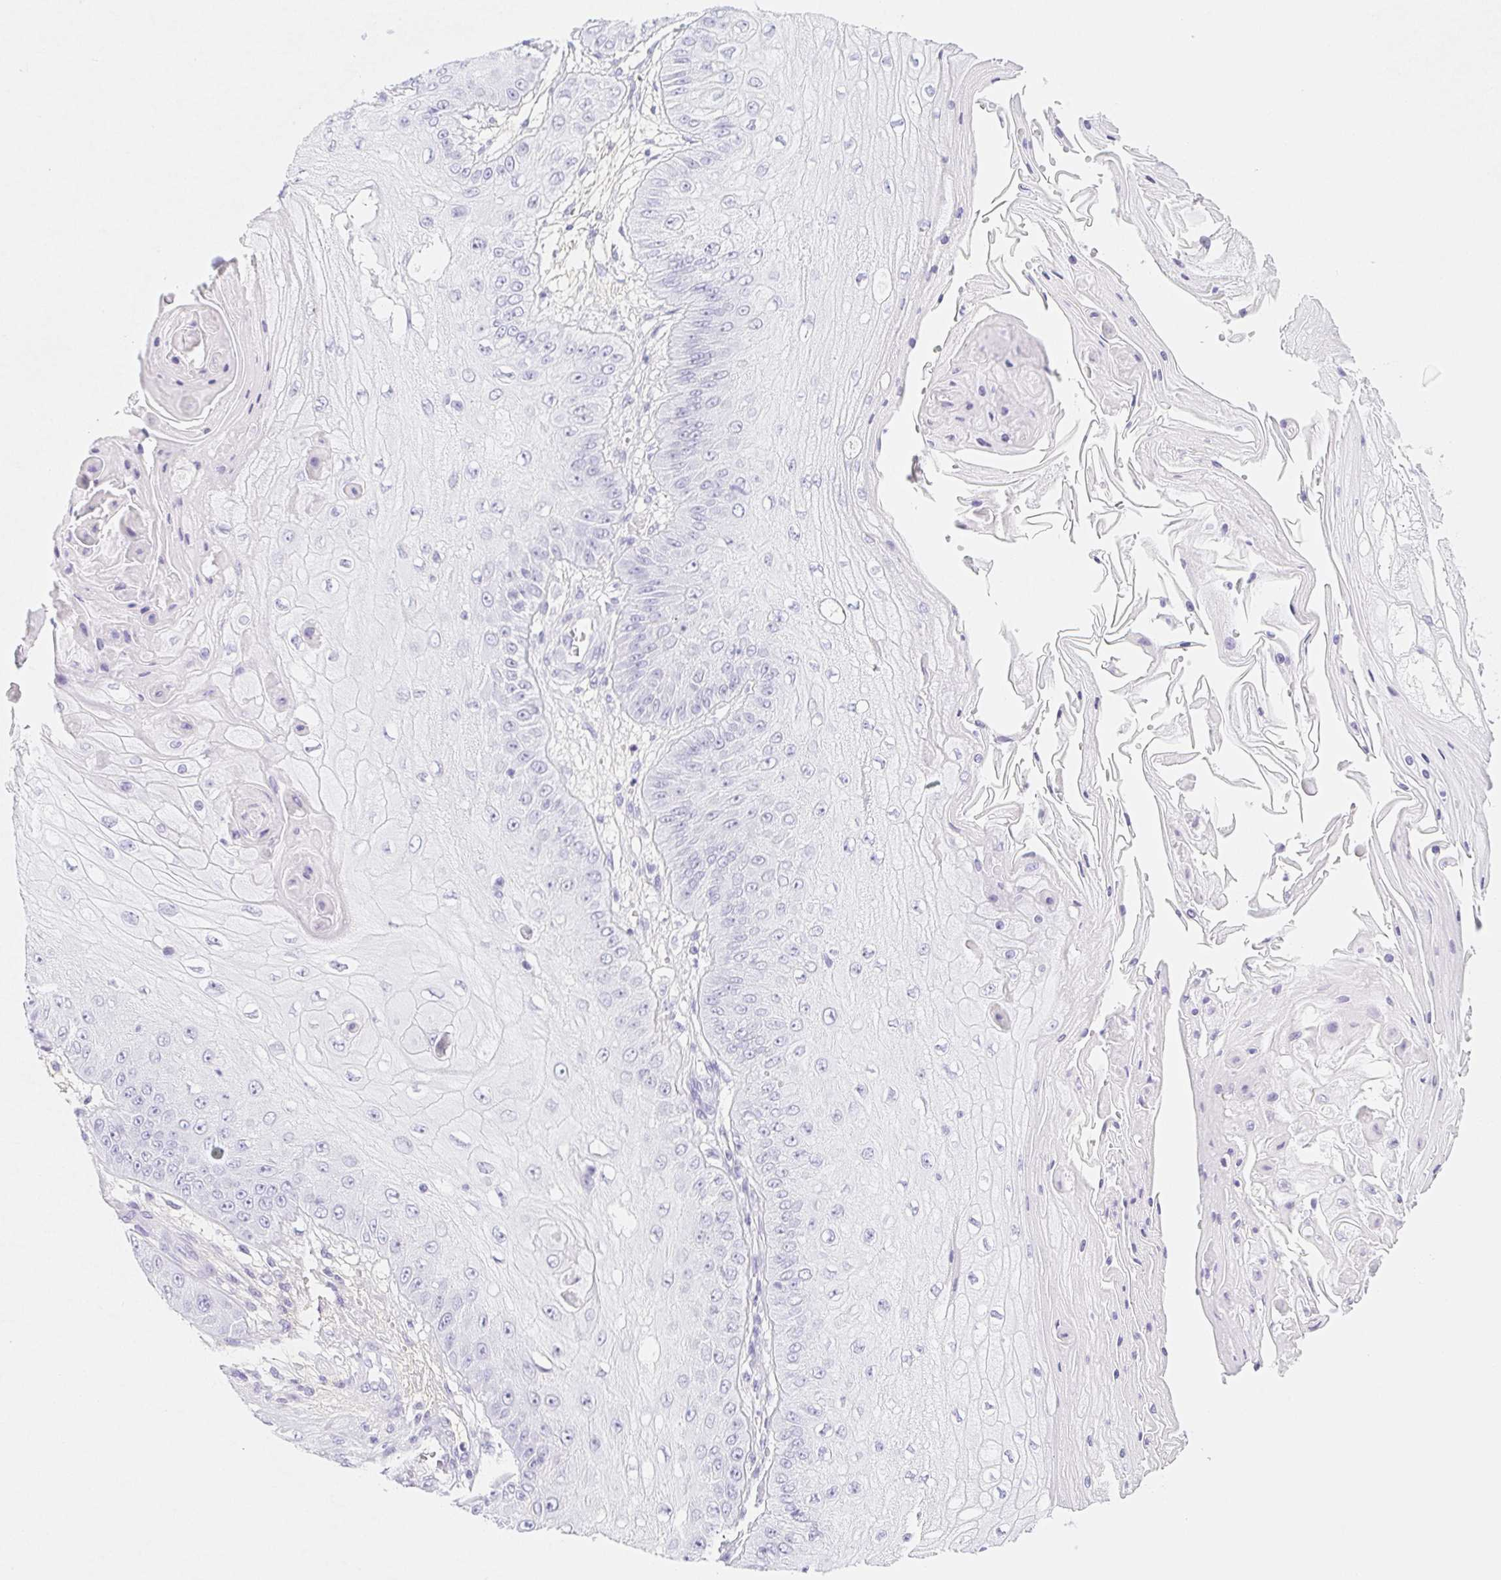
{"staining": {"intensity": "negative", "quantity": "none", "location": "none"}, "tissue": "skin cancer", "cell_type": "Tumor cells", "image_type": "cancer", "snomed": [{"axis": "morphology", "description": "Squamous cell carcinoma, NOS"}, {"axis": "topography", "description": "Skin"}], "caption": "Histopathology image shows no protein positivity in tumor cells of skin cancer (squamous cell carcinoma) tissue.", "gene": "ITIH2", "patient": {"sex": "male", "age": 70}}